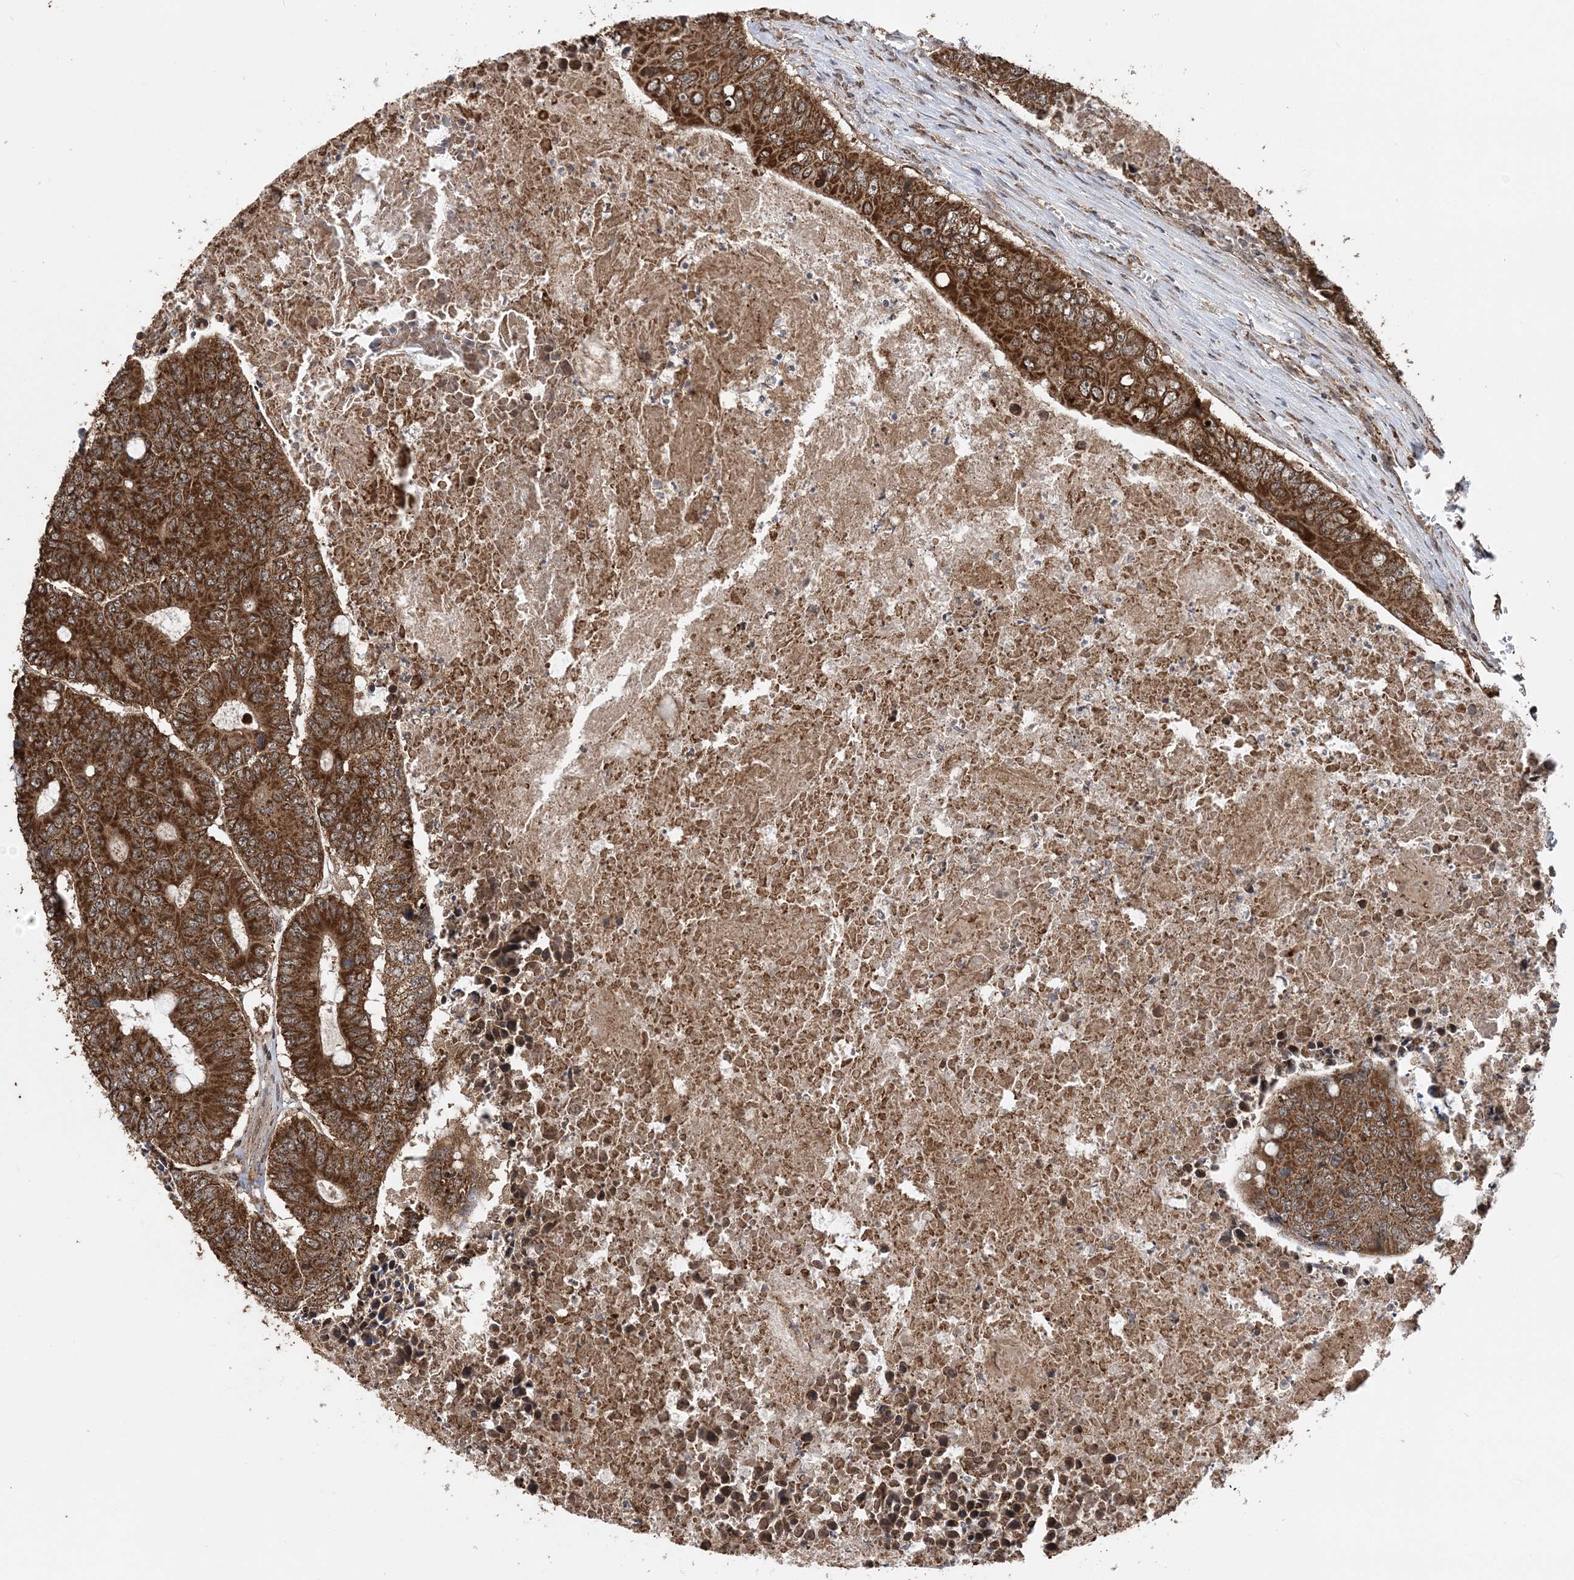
{"staining": {"intensity": "strong", "quantity": ">75%", "location": "cytoplasmic/membranous"}, "tissue": "colorectal cancer", "cell_type": "Tumor cells", "image_type": "cancer", "snomed": [{"axis": "morphology", "description": "Adenocarcinoma, NOS"}, {"axis": "topography", "description": "Colon"}], "caption": "A histopathology image of human colorectal cancer (adenocarcinoma) stained for a protein reveals strong cytoplasmic/membranous brown staining in tumor cells.", "gene": "PCBP1", "patient": {"sex": "male", "age": 87}}